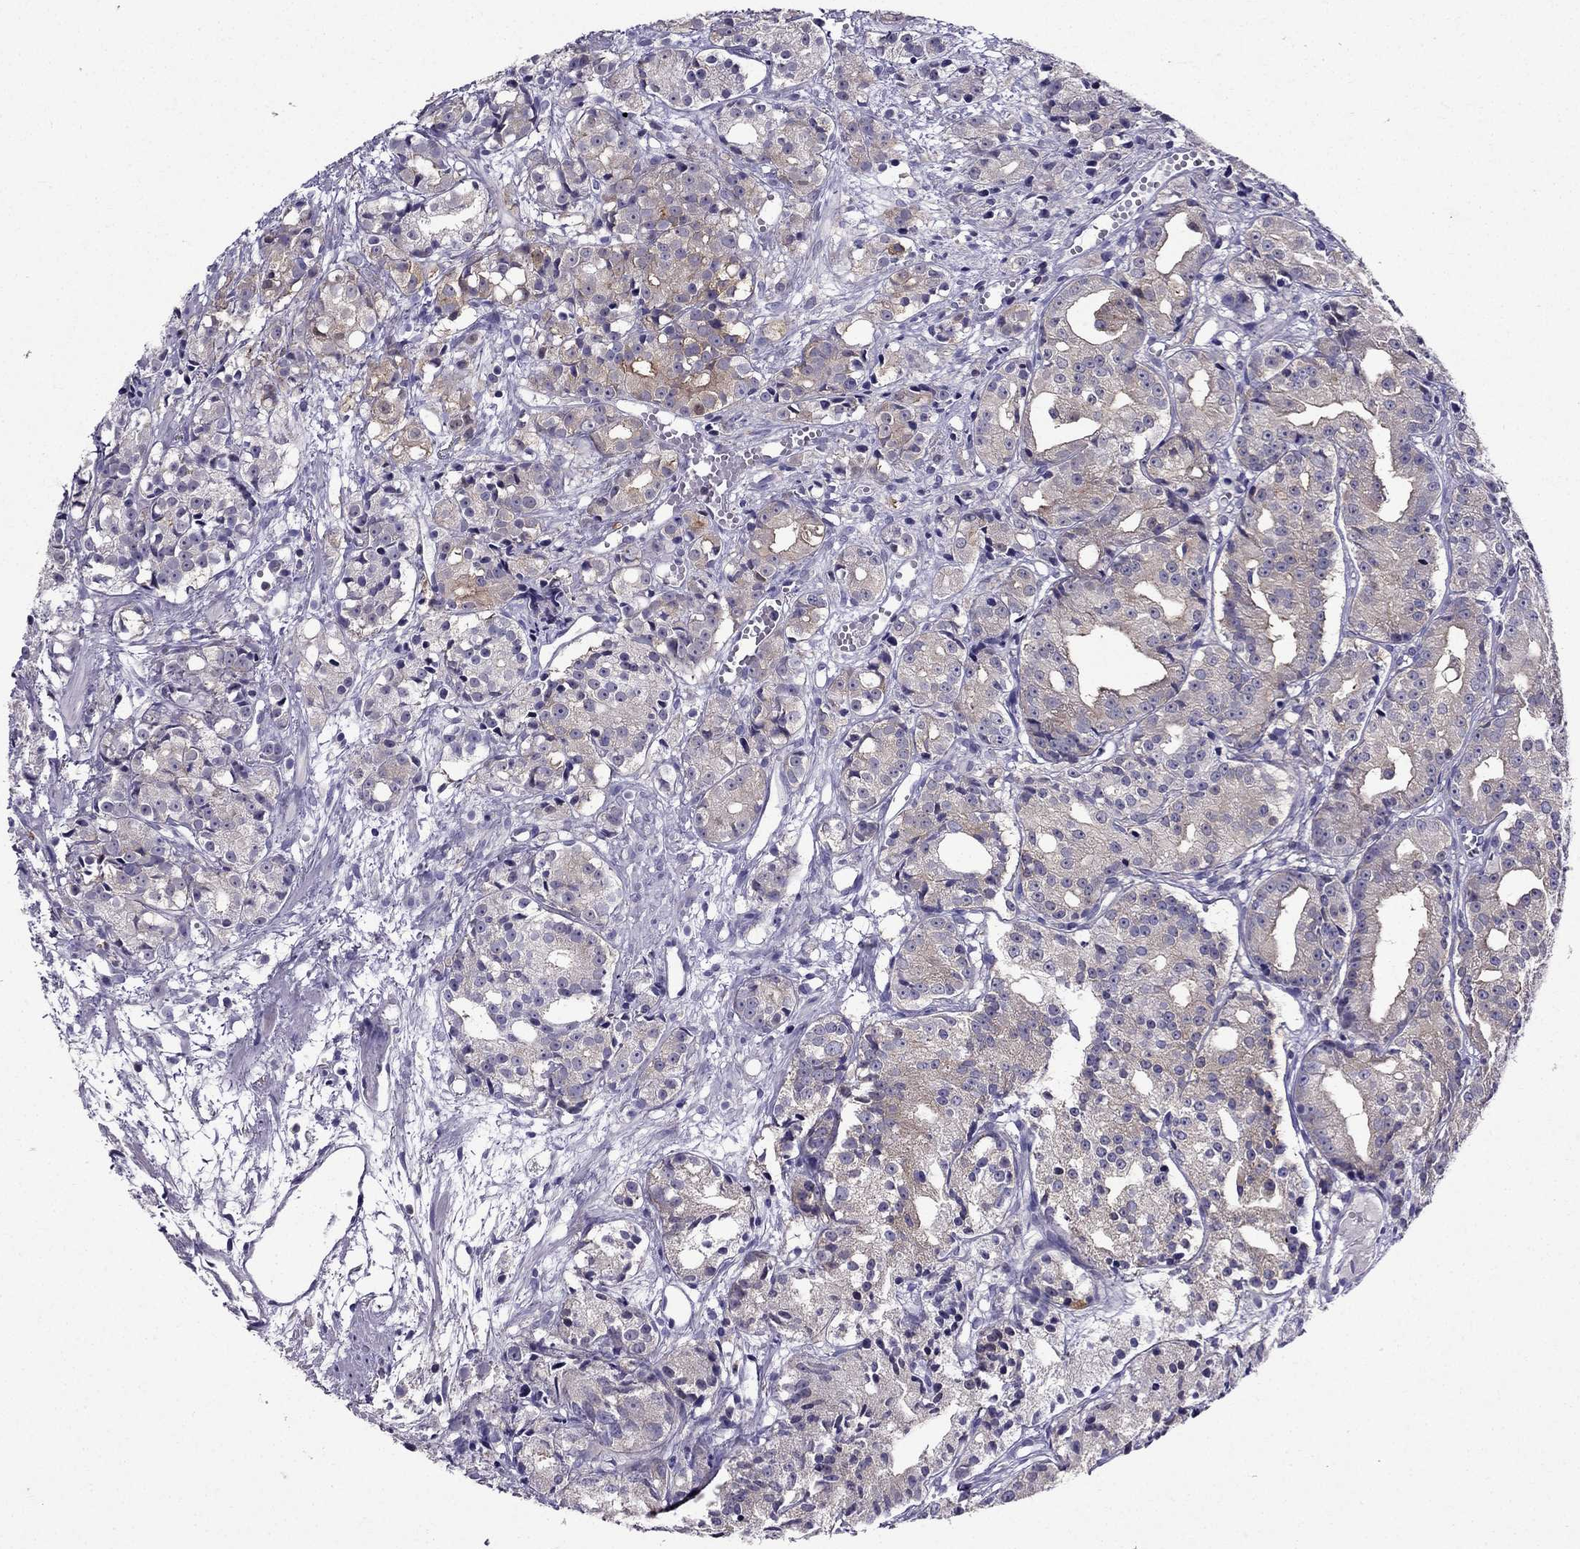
{"staining": {"intensity": "weak", "quantity": "25%-75%", "location": "cytoplasmic/membranous"}, "tissue": "prostate cancer", "cell_type": "Tumor cells", "image_type": "cancer", "snomed": [{"axis": "morphology", "description": "Adenocarcinoma, Medium grade"}, {"axis": "topography", "description": "Prostate"}], "caption": "Brown immunohistochemical staining in human prostate cancer displays weak cytoplasmic/membranous positivity in approximately 25%-75% of tumor cells.", "gene": "AAK1", "patient": {"sex": "male", "age": 74}}